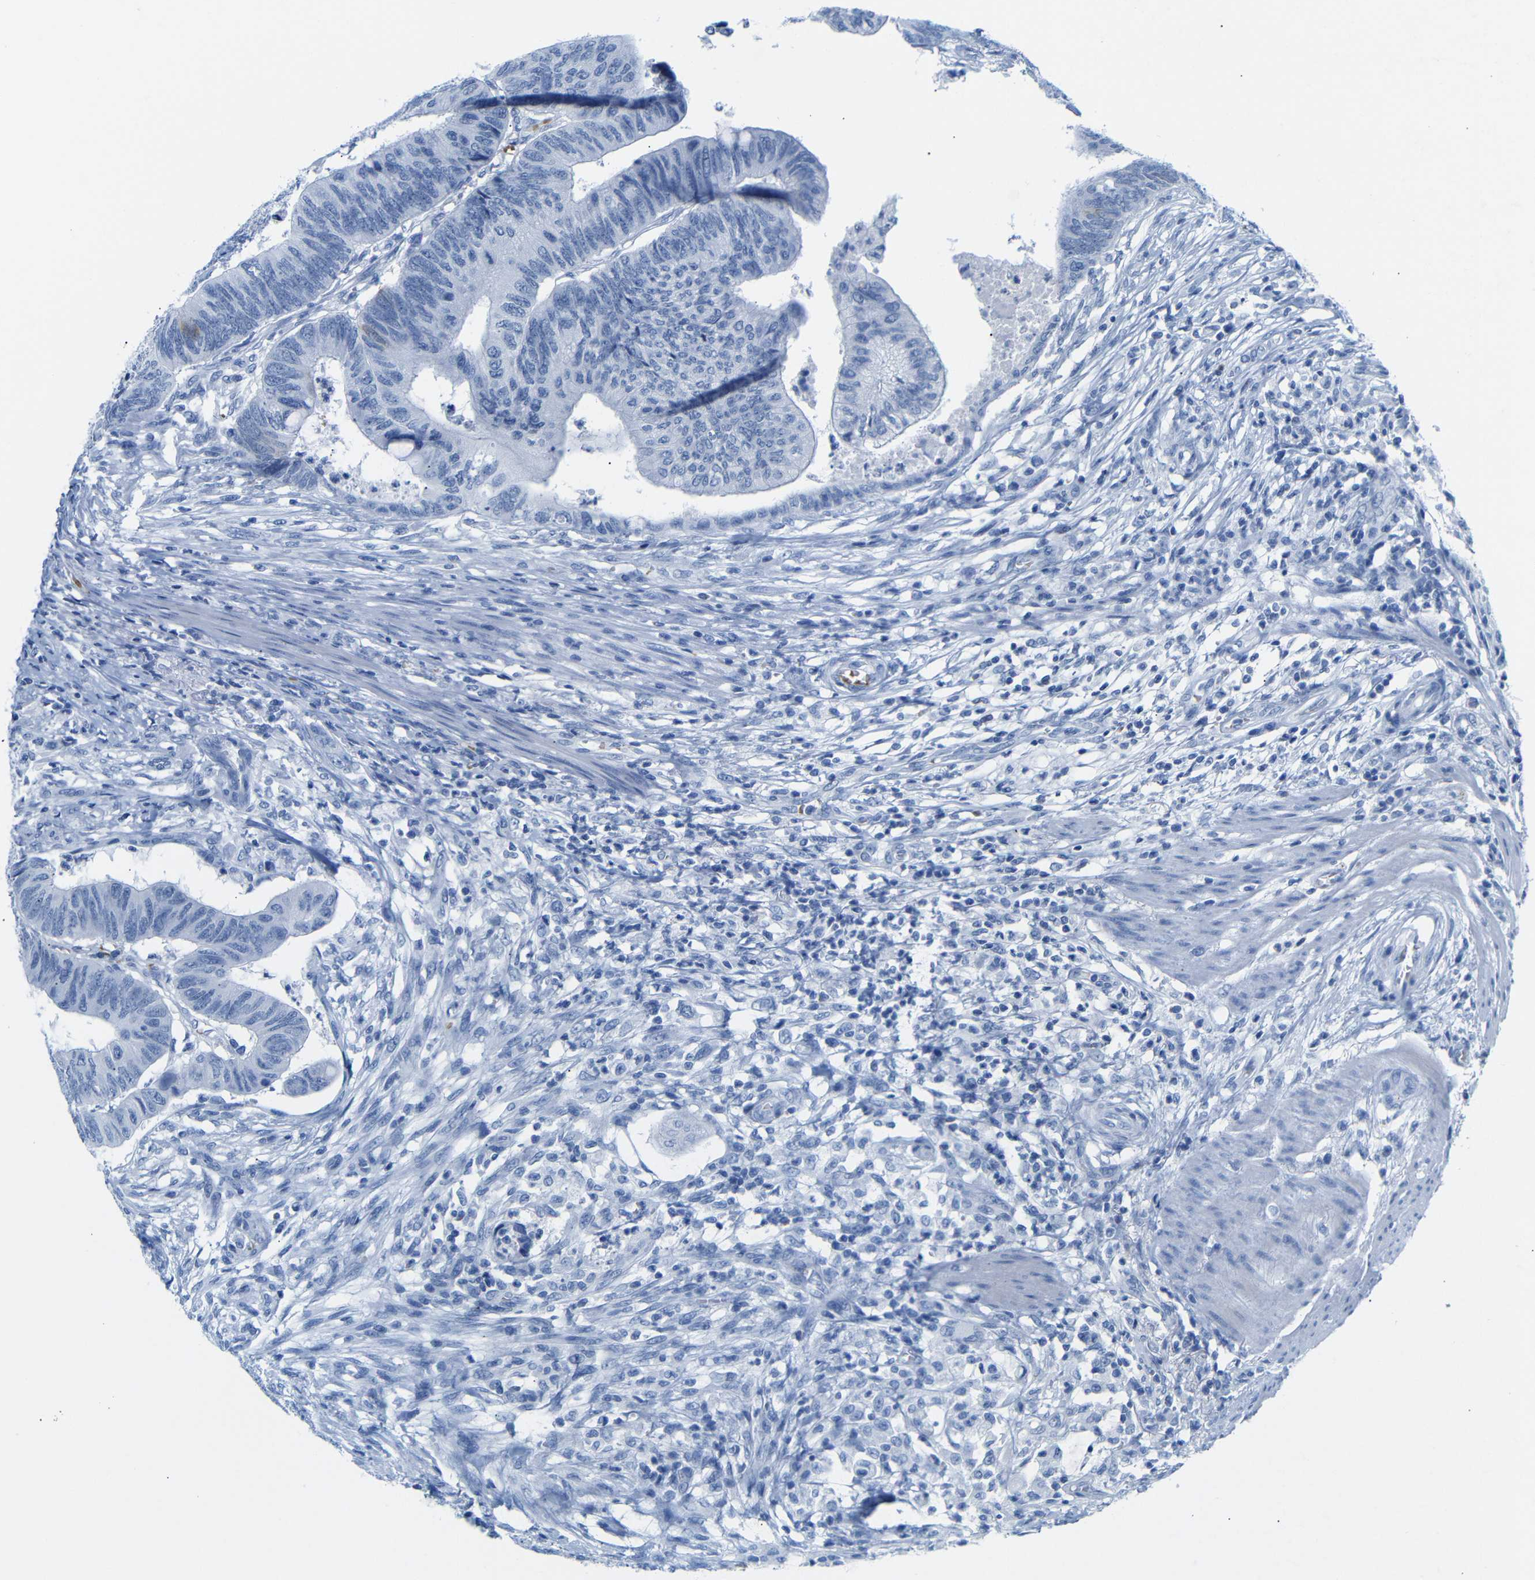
{"staining": {"intensity": "negative", "quantity": "none", "location": "none"}, "tissue": "colorectal cancer", "cell_type": "Tumor cells", "image_type": "cancer", "snomed": [{"axis": "morphology", "description": "Normal tissue, NOS"}, {"axis": "morphology", "description": "Adenocarcinoma, NOS"}, {"axis": "topography", "description": "Rectum"}, {"axis": "topography", "description": "Peripheral nerve tissue"}], "caption": "A histopathology image of human adenocarcinoma (colorectal) is negative for staining in tumor cells.", "gene": "ERVMER34-1", "patient": {"sex": "male", "age": 92}}